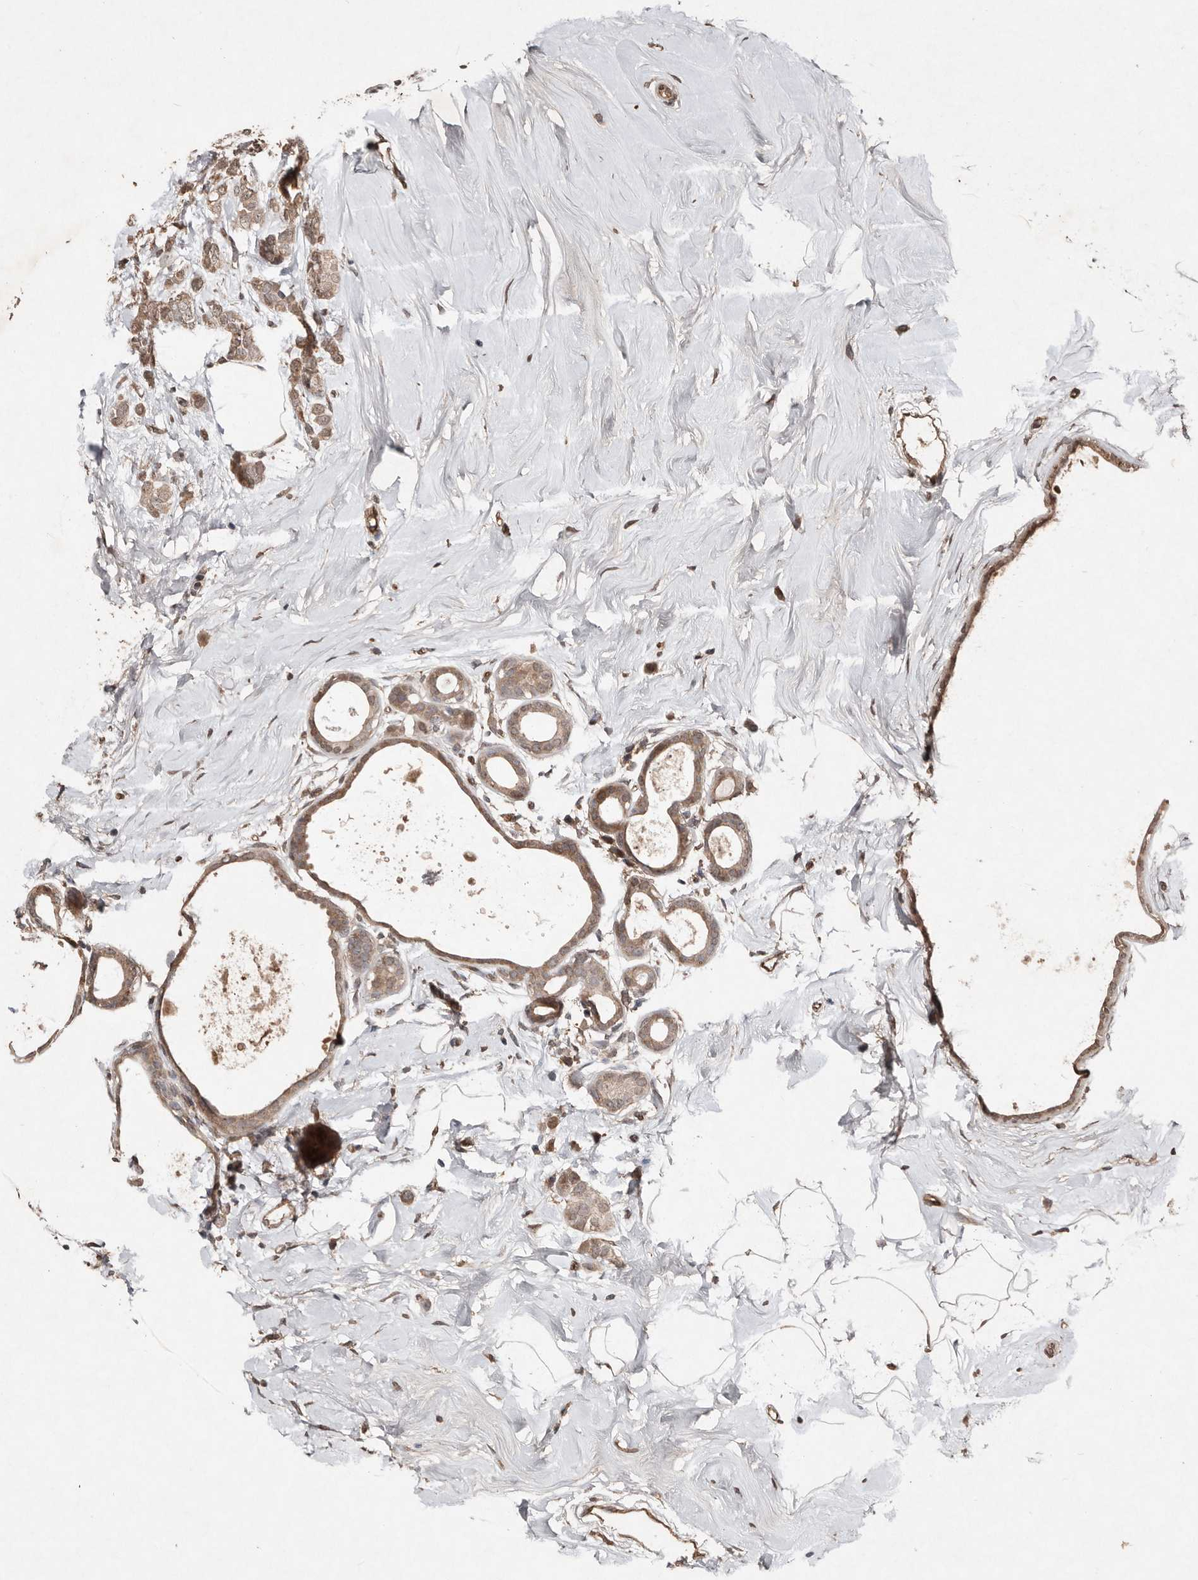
{"staining": {"intensity": "weak", "quantity": ">75%", "location": "cytoplasmic/membranous"}, "tissue": "breast cancer", "cell_type": "Tumor cells", "image_type": "cancer", "snomed": [{"axis": "morphology", "description": "Lobular carcinoma"}, {"axis": "topography", "description": "Breast"}], "caption": "Weak cytoplasmic/membranous staining for a protein is identified in approximately >75% of tumor cells of breast cancer (lobular carcinoma) using IHC.", "gene": "DIP2C", "patient": {"sex": "female", "age": 47}}